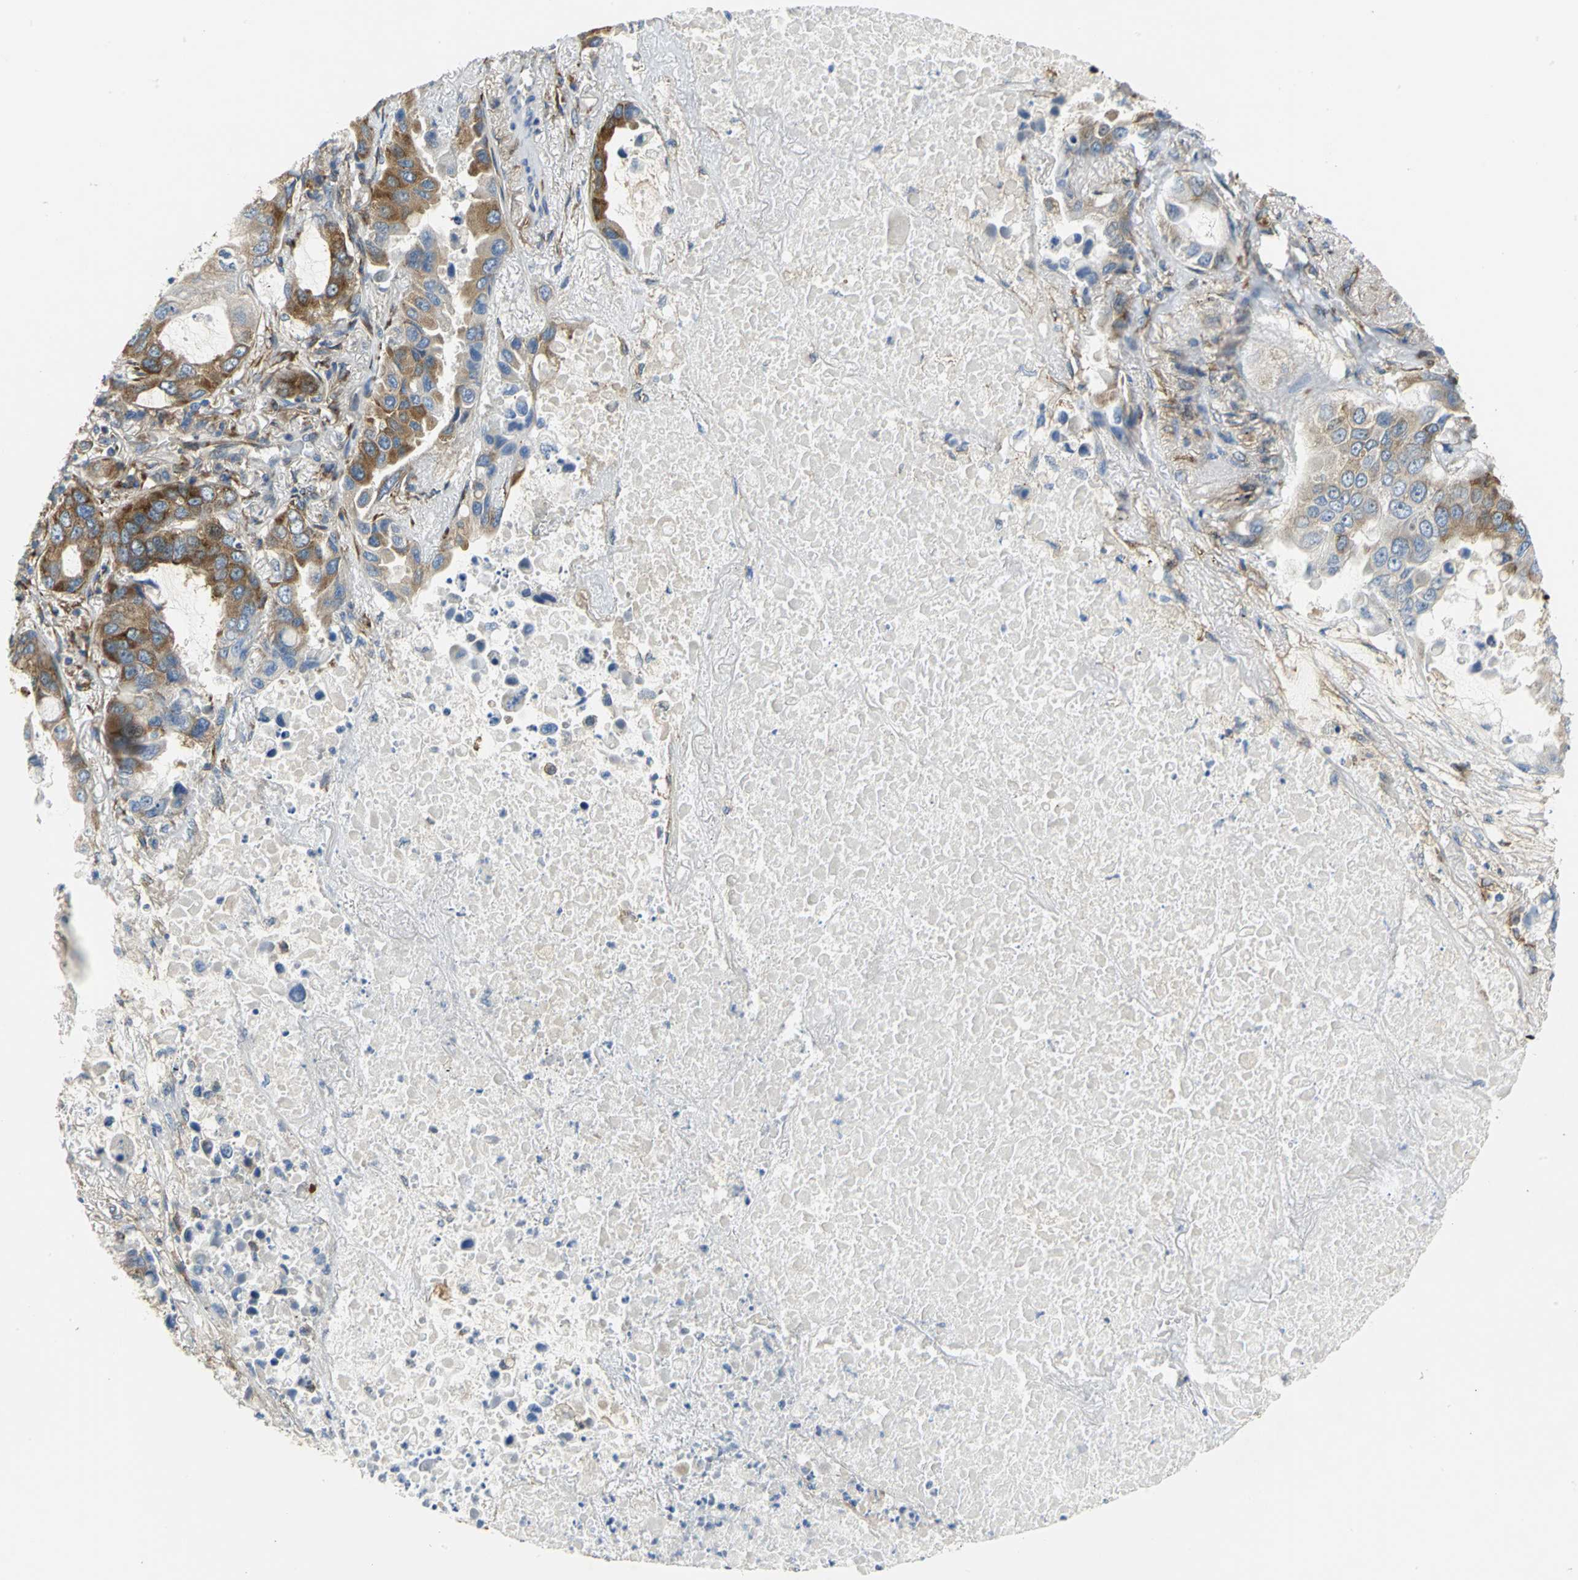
{"staining": {"intensity": "moderate", "quantity": ">75%", "location": "cytoplasmic/membranous"}, "tissue": "lung cancer", "cell_type": "Tumor cells", "image_type": "cancer", "snomed": [{"axis": "morphology", "description": "Adenocarcinoma, NOS"}, {"axis": "topography", "description": "Lung"}], "caption": "Moderate cytoplasmic/membranous protein expression is seen in approximately >75% of tumor cells in lung cancer (adenocarcinoma). The staining was performed using DAB, with brown indicating positive protein expression. Nuclei are stained blue with hematoxylin.", "gene": "YBX1", "patient": {"sex": "male", "age": 64}}